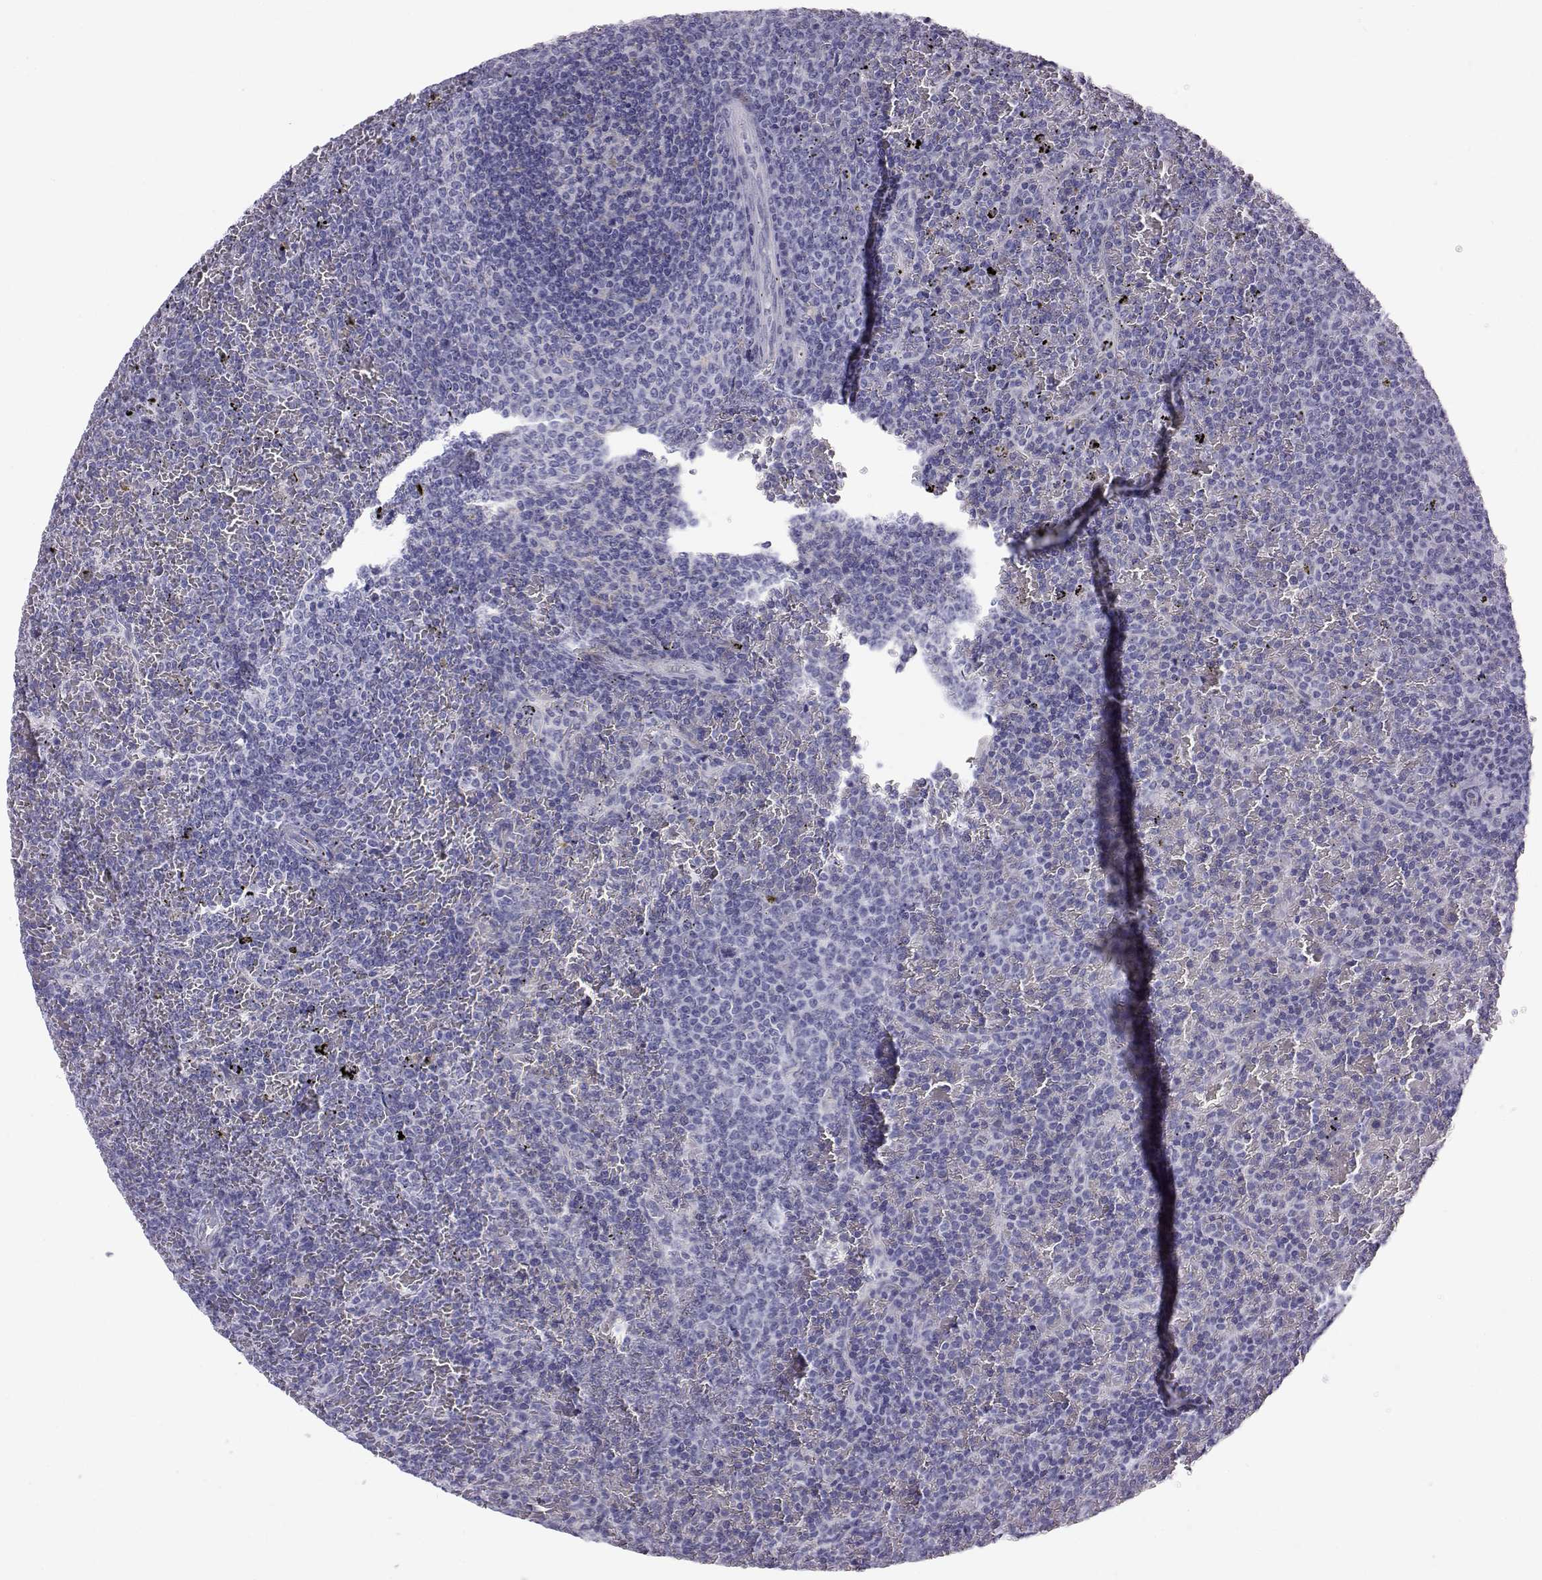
{"staining": {"intensity": "negative", "quantity": "none", "location": "none"}, "tissue": "lymphoma", "cell_type": "Tumor cells", "image_type": "cancer", "snomed": [{"axis": "morphology", "description": "Malignant lymphoma, non-Hodgkin's type, Low grade"}, {"axis": "topography", "description": "Spleen"}], "caption": "This is an immunohistochemistry micrograph of human low-grade malignant lymphoma, non-Hodgkin's type. There is no positivity in tumor cells.", "gene": "RNASE12", "patient": {"sex": "female", "age": 77}}